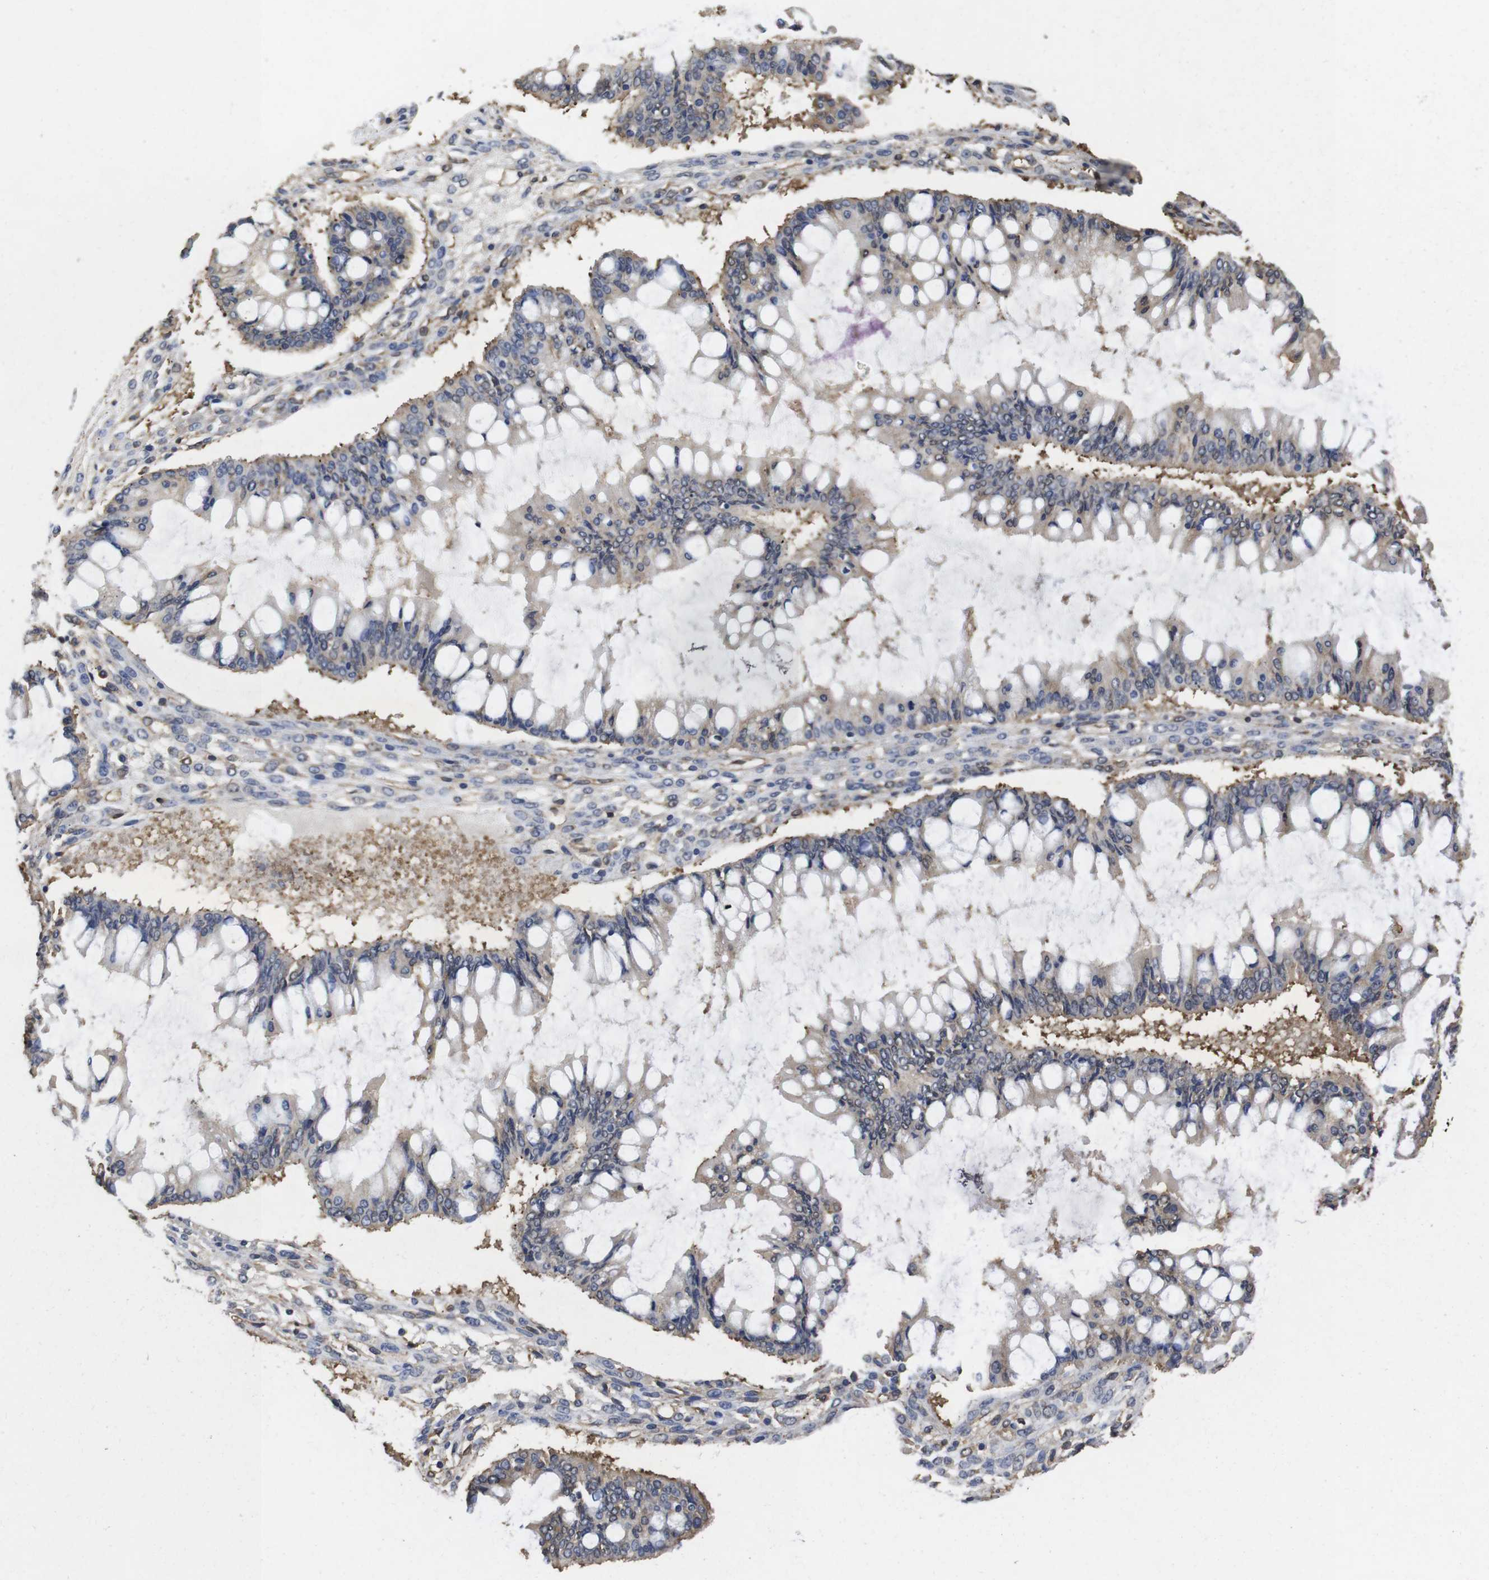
{"staining": {"intensity": "negative", "quantity": "none", "location": "none"}, "tissue": "ovarian cancer", "cell_type": "Tumor cells", "image_type": "cancer", "snomed": [{"axis": "morphology", "description": "Cystadenocarcinoma, mucinous, NOS"}, {"axis": "topography", "description": "Ovary"}], "caption": "Tumor cells are negative for brown protein staining in ovarian cancer (mucinous cystadenocarcinoma).", "gene": "SUMO3", "patient": {"sex": "female", "age": 73}}